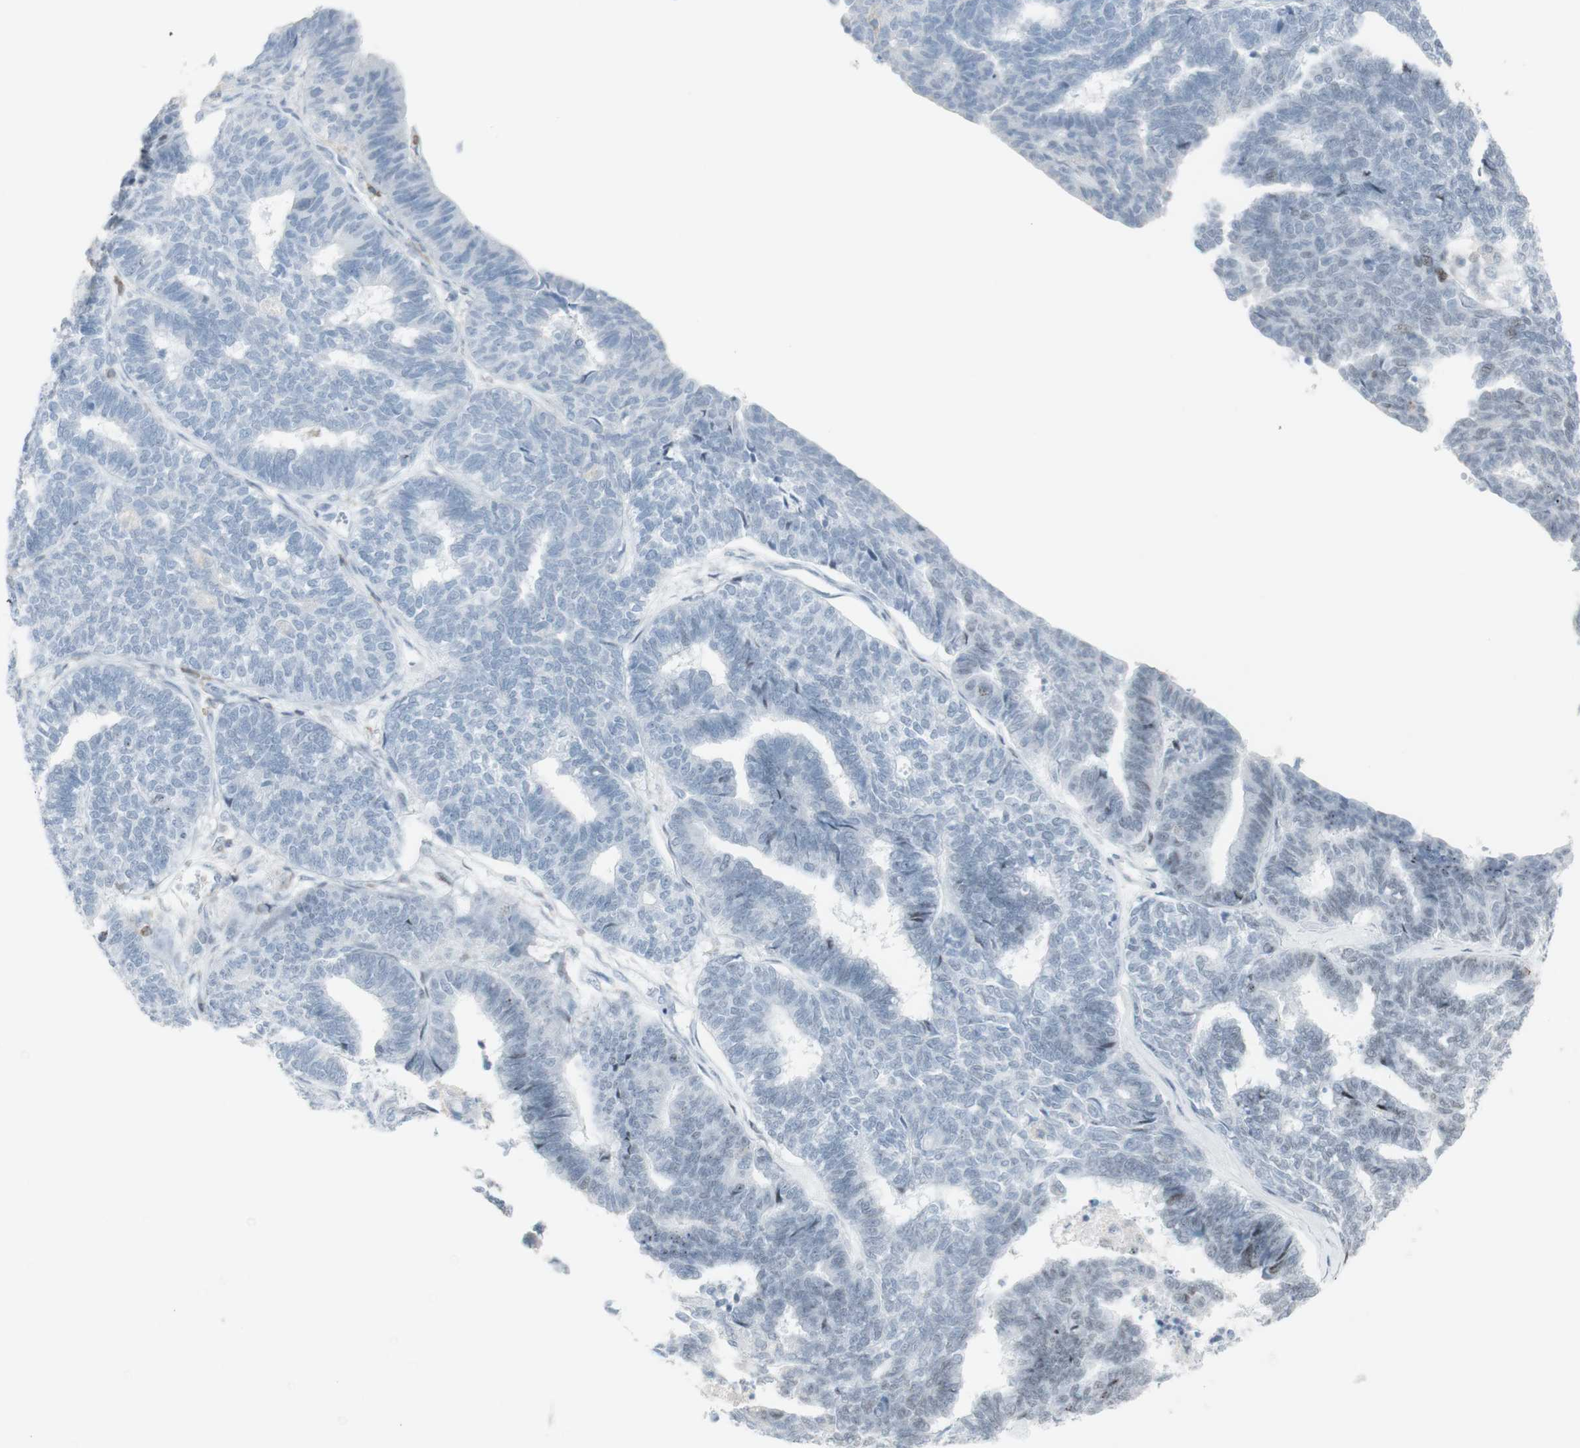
{"staining": {"intensity": "negative", "quantity": "none", "location": "none"}, "tissue": "endometrial cancer", "cell_type": "Tumor cells", "image_type": "cancer", "snomed": [{"axis": "morphology", "description": "Adenocarcinoma, NOS"}, {"axis": "topography", "description": "Endometrium"}], "caption": "DAB immunohistochemical staining of endometrial cancer reveals no significant staining in tumor cells.", "gene": "NRG1", "patient": {"sex": "female", "age": 70}}